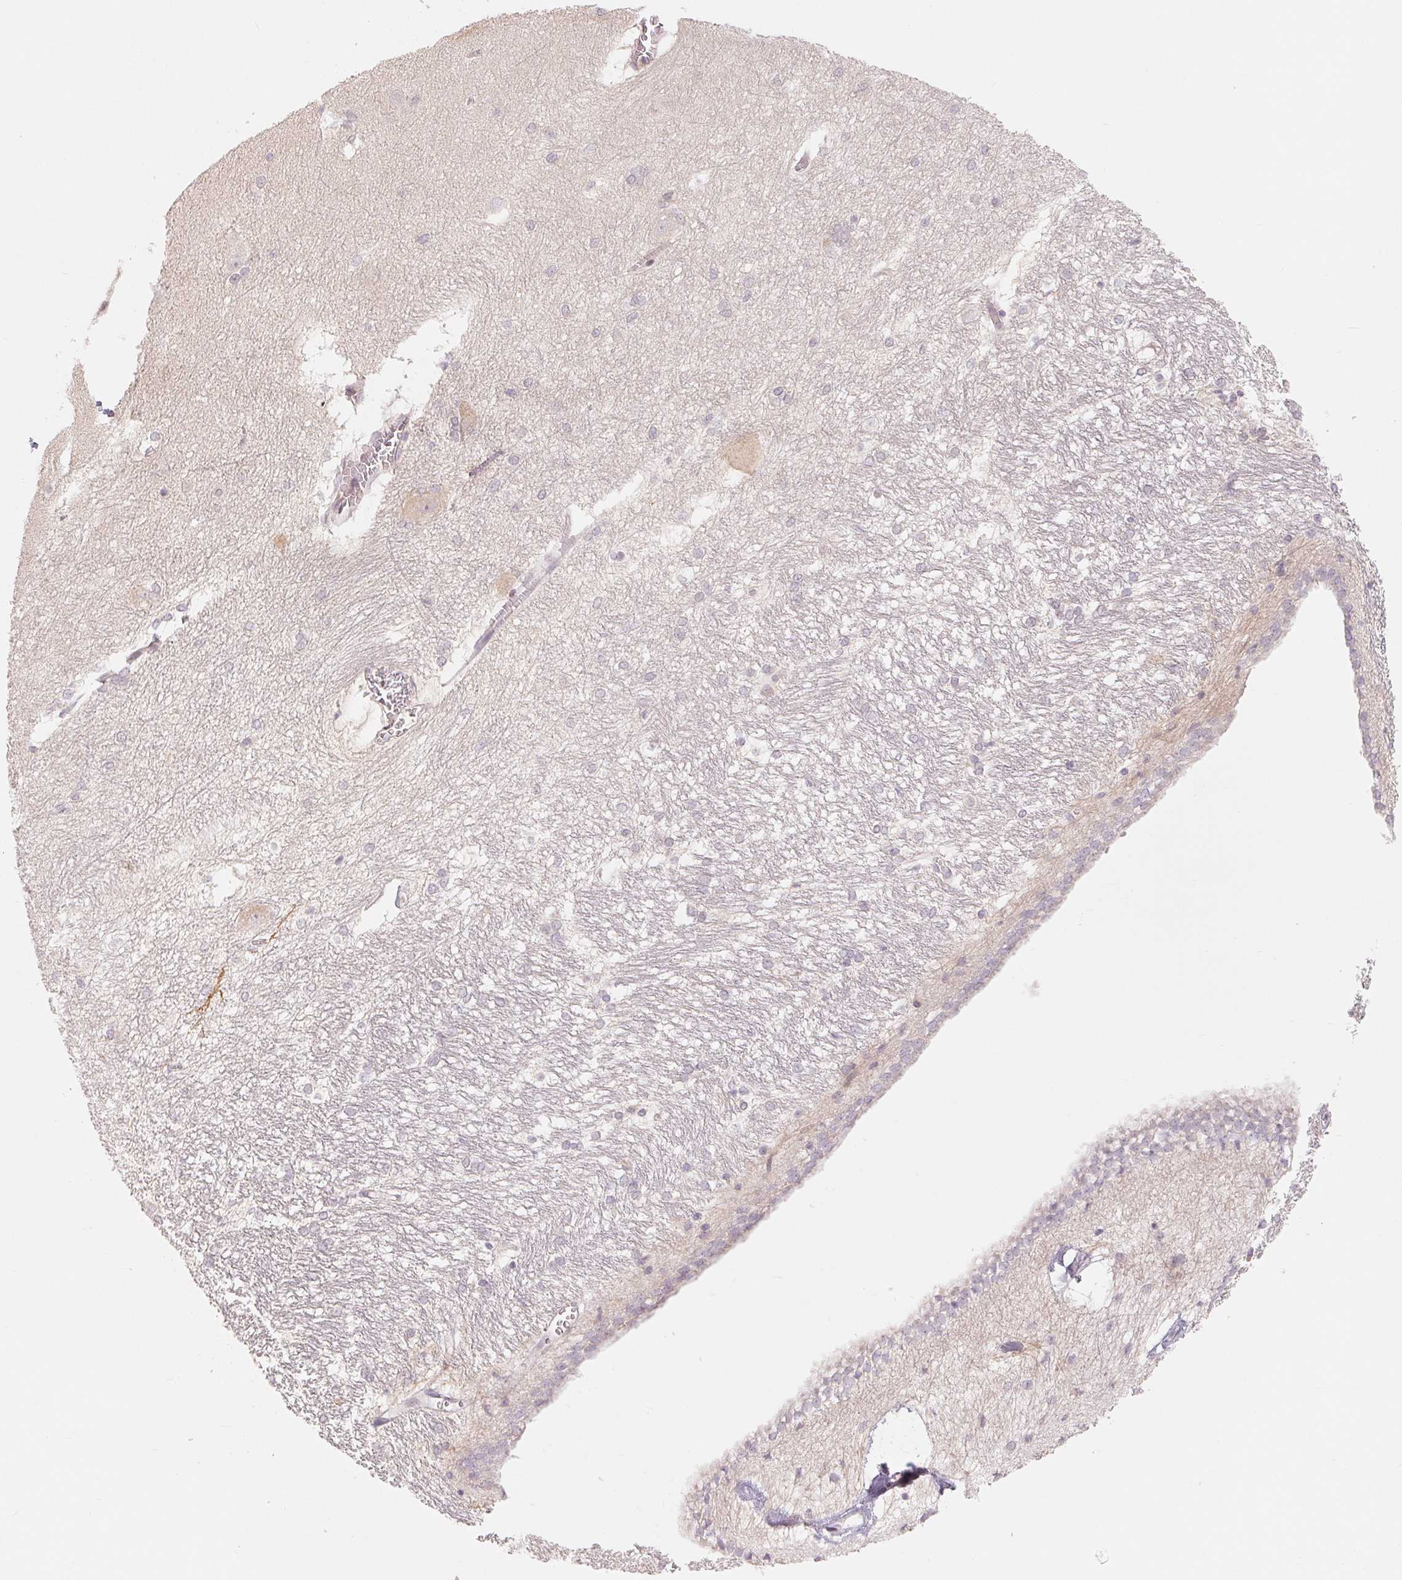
{"staining": {"intensity": "negative", "quantity": "none", "location": "none"}, "tissue": "hippocampus", "cell_type": "Glial cells", "image_type": "normal", "snomed": [{"axis": "morphology", "description": "Normal tissue, NOS"}, {"axis": "topography", "description": "Cerebral cortex"}, {"axis": "topography", "description": "Hippocampus"}], "caption": "High power microscopy image of an immunohistochemistry (IHC) histopathology image of unremarkable hippocampus, revealing no significant expression in glial cells.", "gene": "DENND2C", "patient": {"sex": "female", "age": 19}}